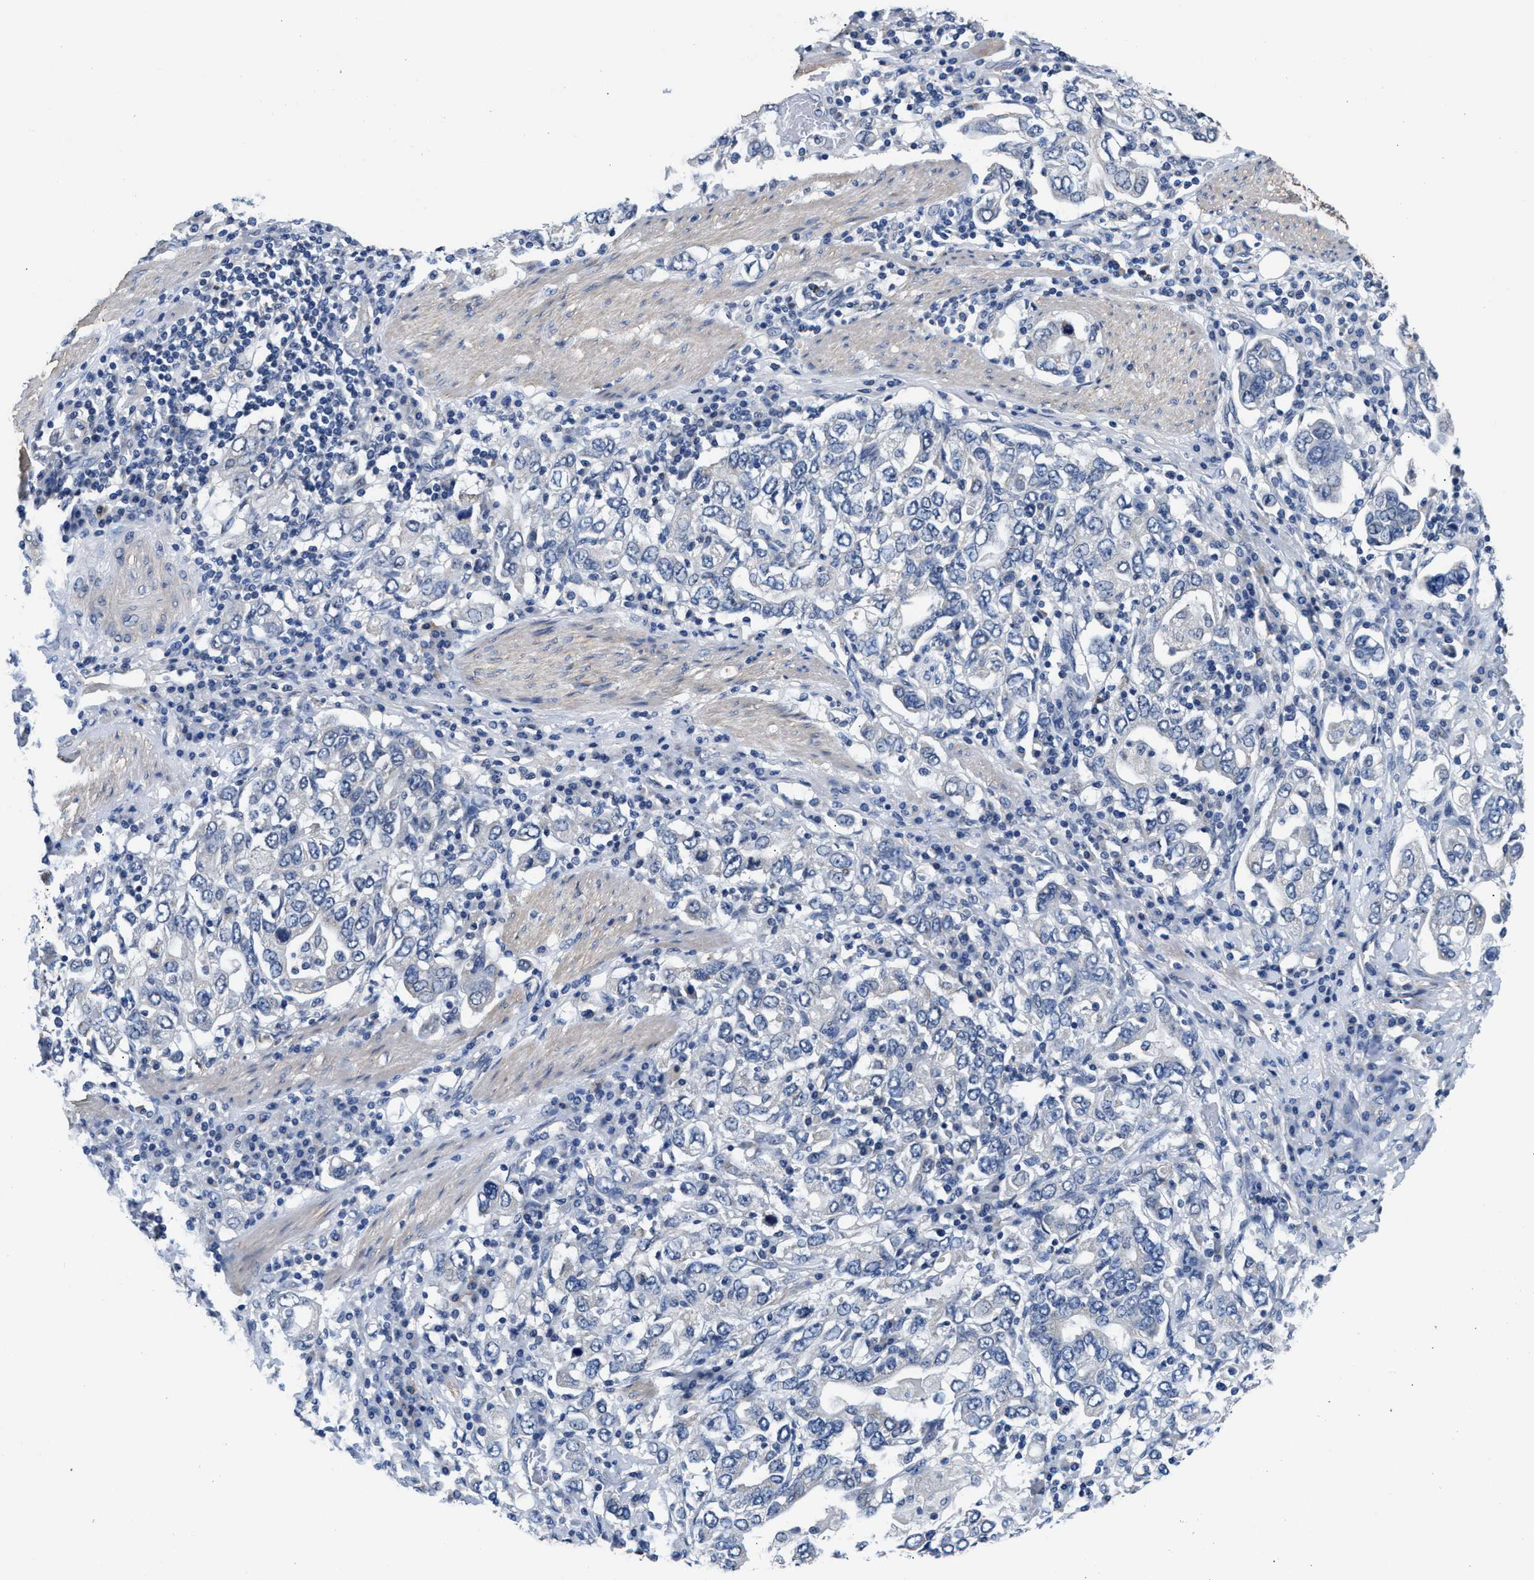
{"staining": {"intensity": "negative", "quantity": "none", "location": "none"}, "tissue": "stomach cancer", "cell_type": "Tumor cells", "image_type": "cancer", "snomed": [{"axis": "morphology", "description": "Adenocarcinoma, NOS"}, {"axis": "topography", "description": "Stomach, upper"}], "caption": "IHC image of neoplastic tissue: stomach adenocarcinoma stained with DAB (3,3'-diaminobenzidine) demonstrates no significant protein staining in tumor cells.", "gene": "MYH3", "patient": {"sex": "male", "age": 62}}